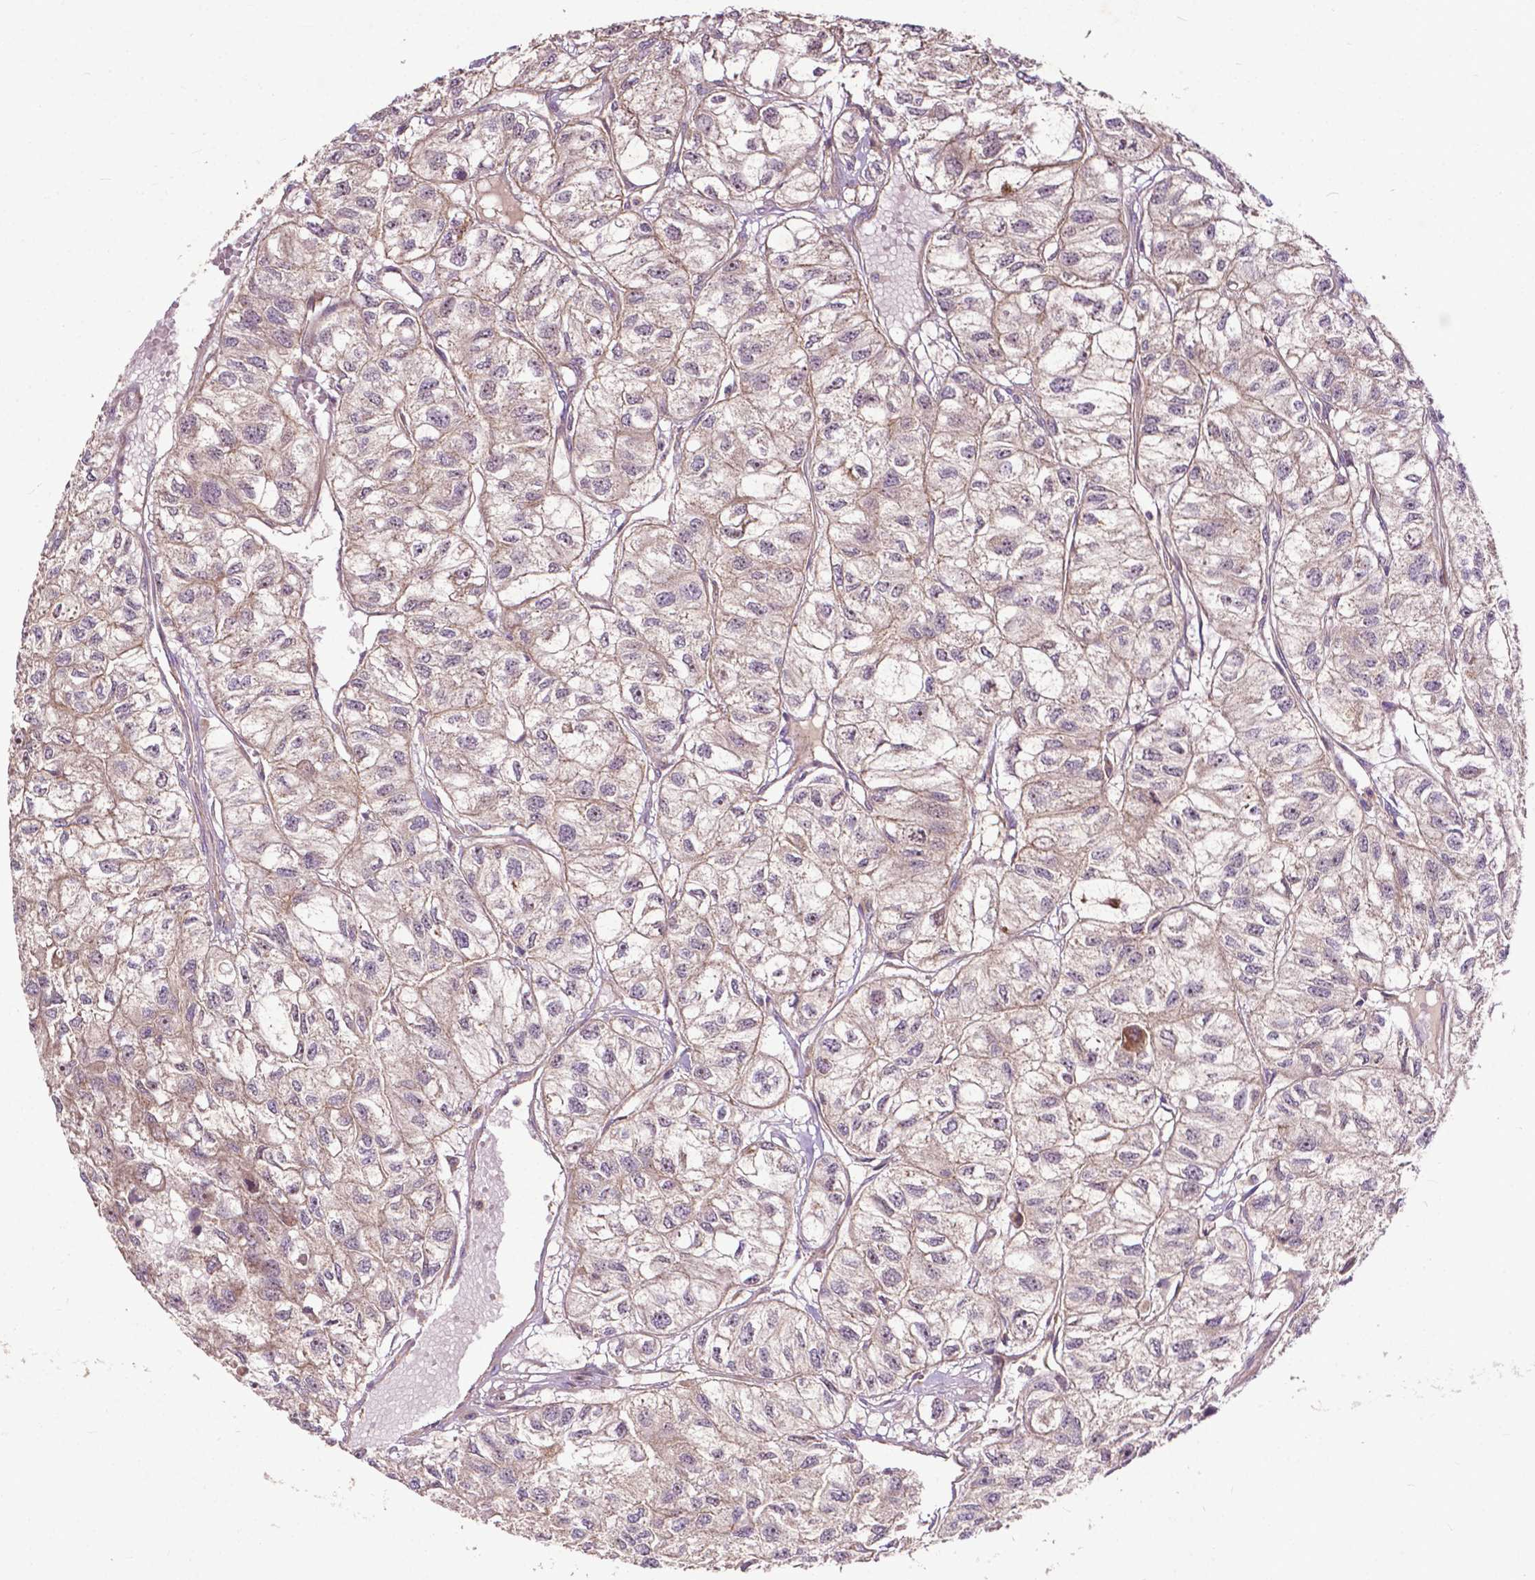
{"staining": {"intensity": "weak", "quantity": "<25%", "location": "cytoplasmic/membranous"}, "tissue": "renal cancer", "cell_type": "Tumor cells", "image_type": "cancer", "snomed": [{"axis": "morphology", "description": "Adenocarcinoma, NOS"}, {"axis": "topography", "description": "Kidney"}], "caption": "This is an immunohistochemistry image of adenocarcinoma (renal). There is no expression in tumor cells.", "gene": "PARP3", "patient": {"sex": "male", "age": 56}}